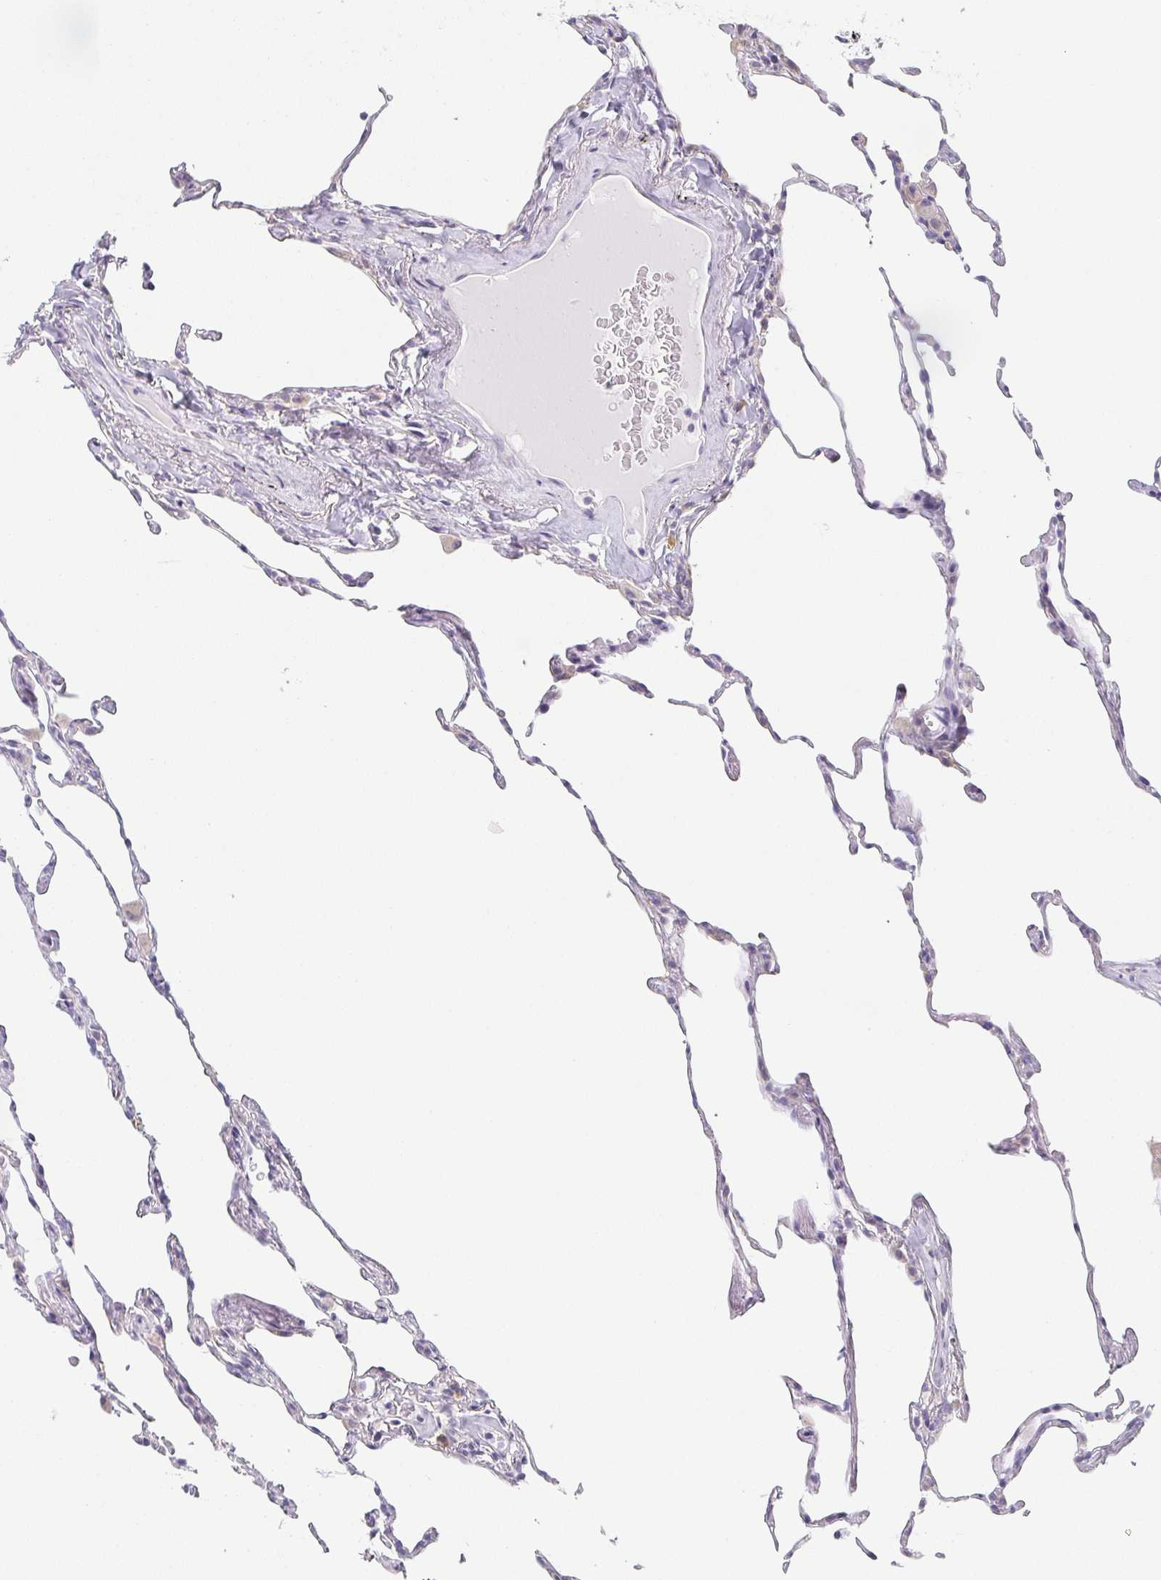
{"staining": {"intensity": "negative", "quantity": "none", "location": "none"}, "tissue": "lung", "cell_type": "Alveolar cells", "image_type": "normal", "snomed": [{"axis": "morphology", "description": "Normal tissue, NOS"}, {"axis": "topography", "description": "Lung"}], "caption": "Immunohistochemical staining of benign human lung exhibits no significant positivity in alveolar cells.", "gene": "PRR27", "patient": {"sex": "female", "age": 57}}